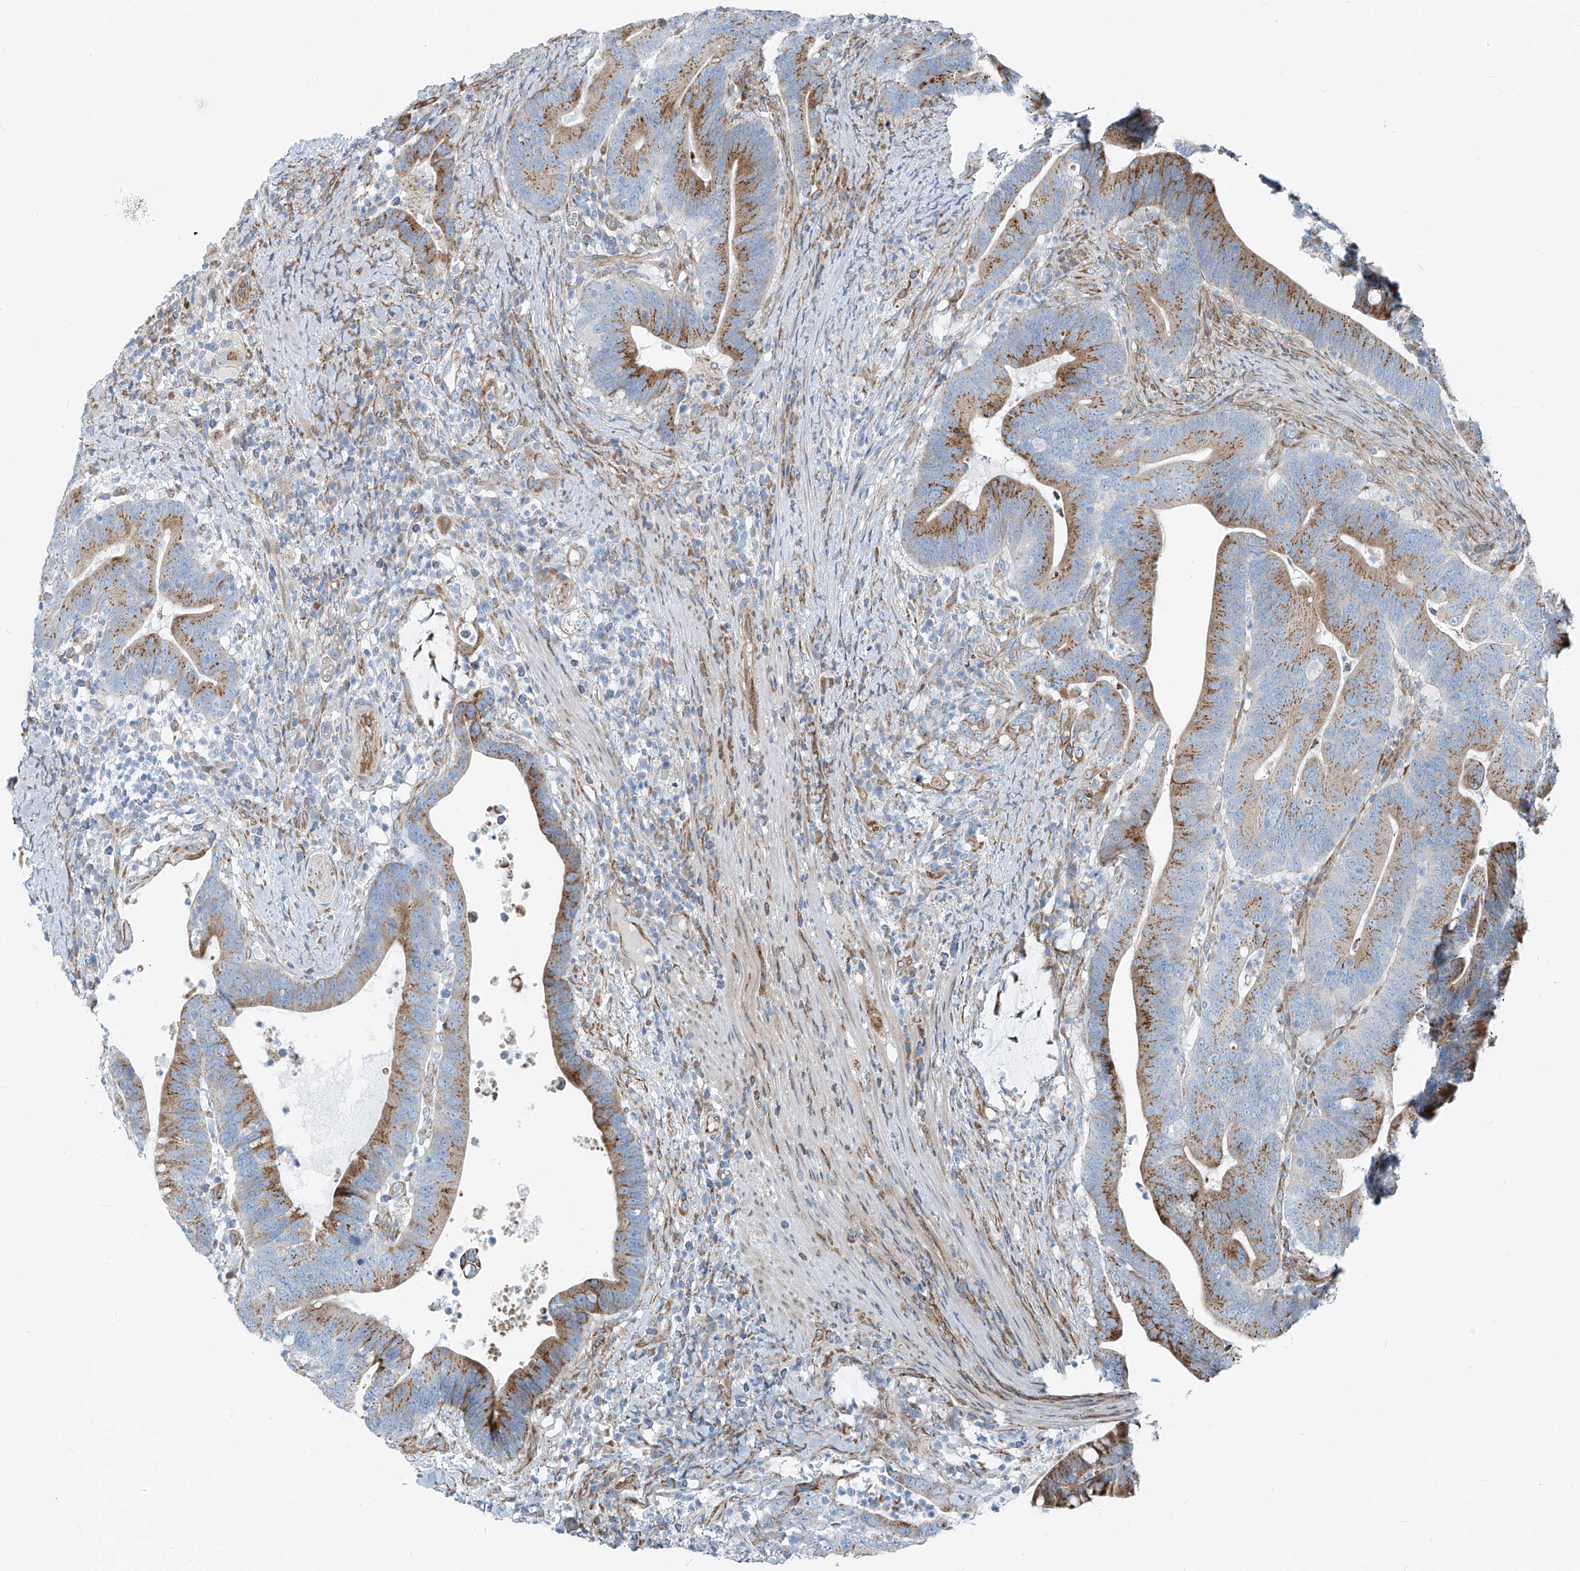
{"staining": {"intensity": "moderate", "quantity": ">75%", "location": "cytoplasmic/membranous"}, "tissue": "colorectal cancer", "cell_type": "Tumor cells", "image_type": "cancer", "snomed": [{"axis": "morphology", "description": "Adenocarcinoma, NOS"}, {"axis": "topography", "description": "Colon"}], "caption": "Immunohistochemistry image of neoplastic tissue: human colorectal cancer (adenocarcinoma) stained using immunohistochemistry (IHC) exhibits medium levels of moderate protein expression localized specifically in the cytoplasmic/membranous of tumor cells, appearing as a cytoplasmic/membranous brown color.", "gene": "HIC2", "patient": {"sex": "female", "age": 66}}